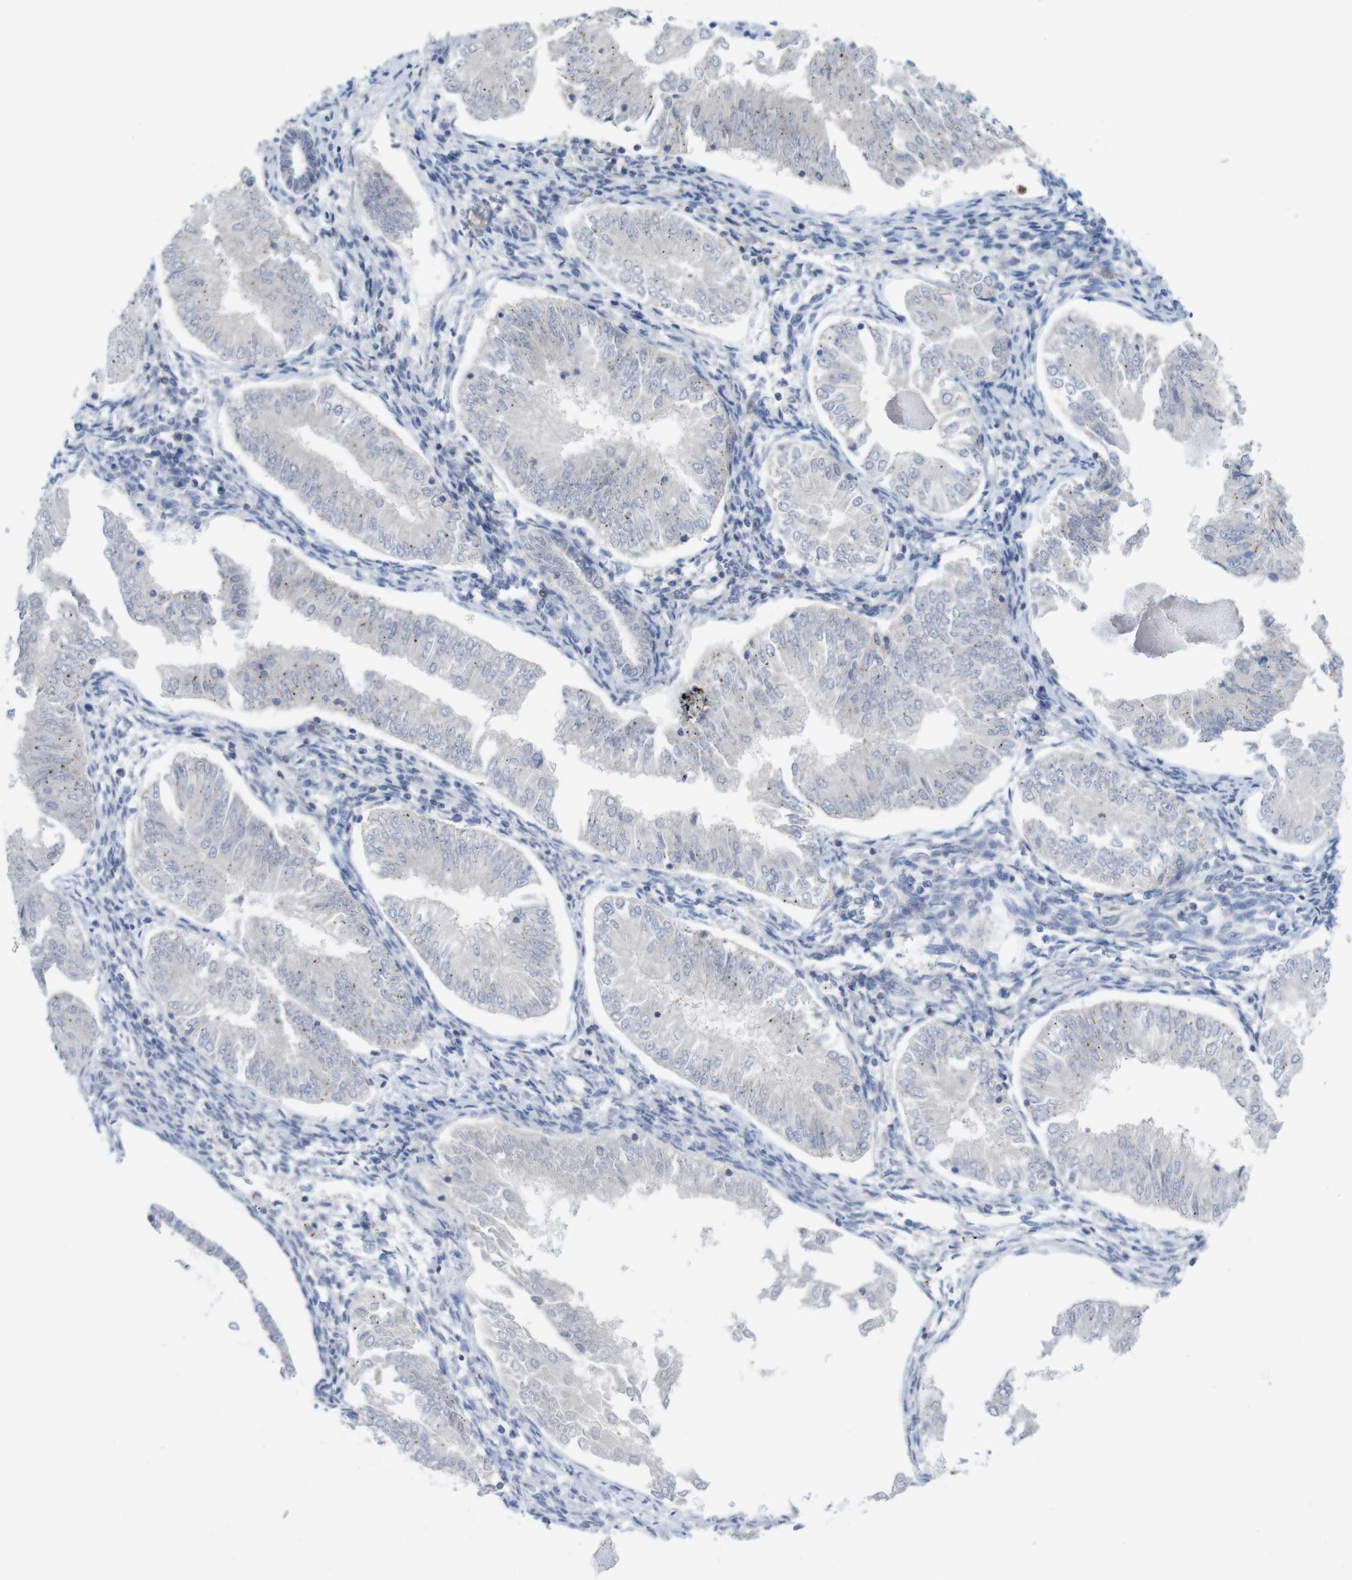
{"staining": {"intensity": "negative", "quantity": "none", "location": "none"}, "tissue": "endometrial cancer", "cell_type": "Tumor cells", "image_type": "cancer", "snomed": [{"axis": "morphology", "description": "Adenocarcinoma, NOS"}, {"axis": "topography", "description": "Endometrium"}], "caption": "A high-resolution image shows immunohistochemistry (IHC) staining of adenocarcinoma (endometrial), which demonstrates no significant staining in tumor cells.", "gene": "SLAMF7", "patient": {"sex": "female", "age": 53}}